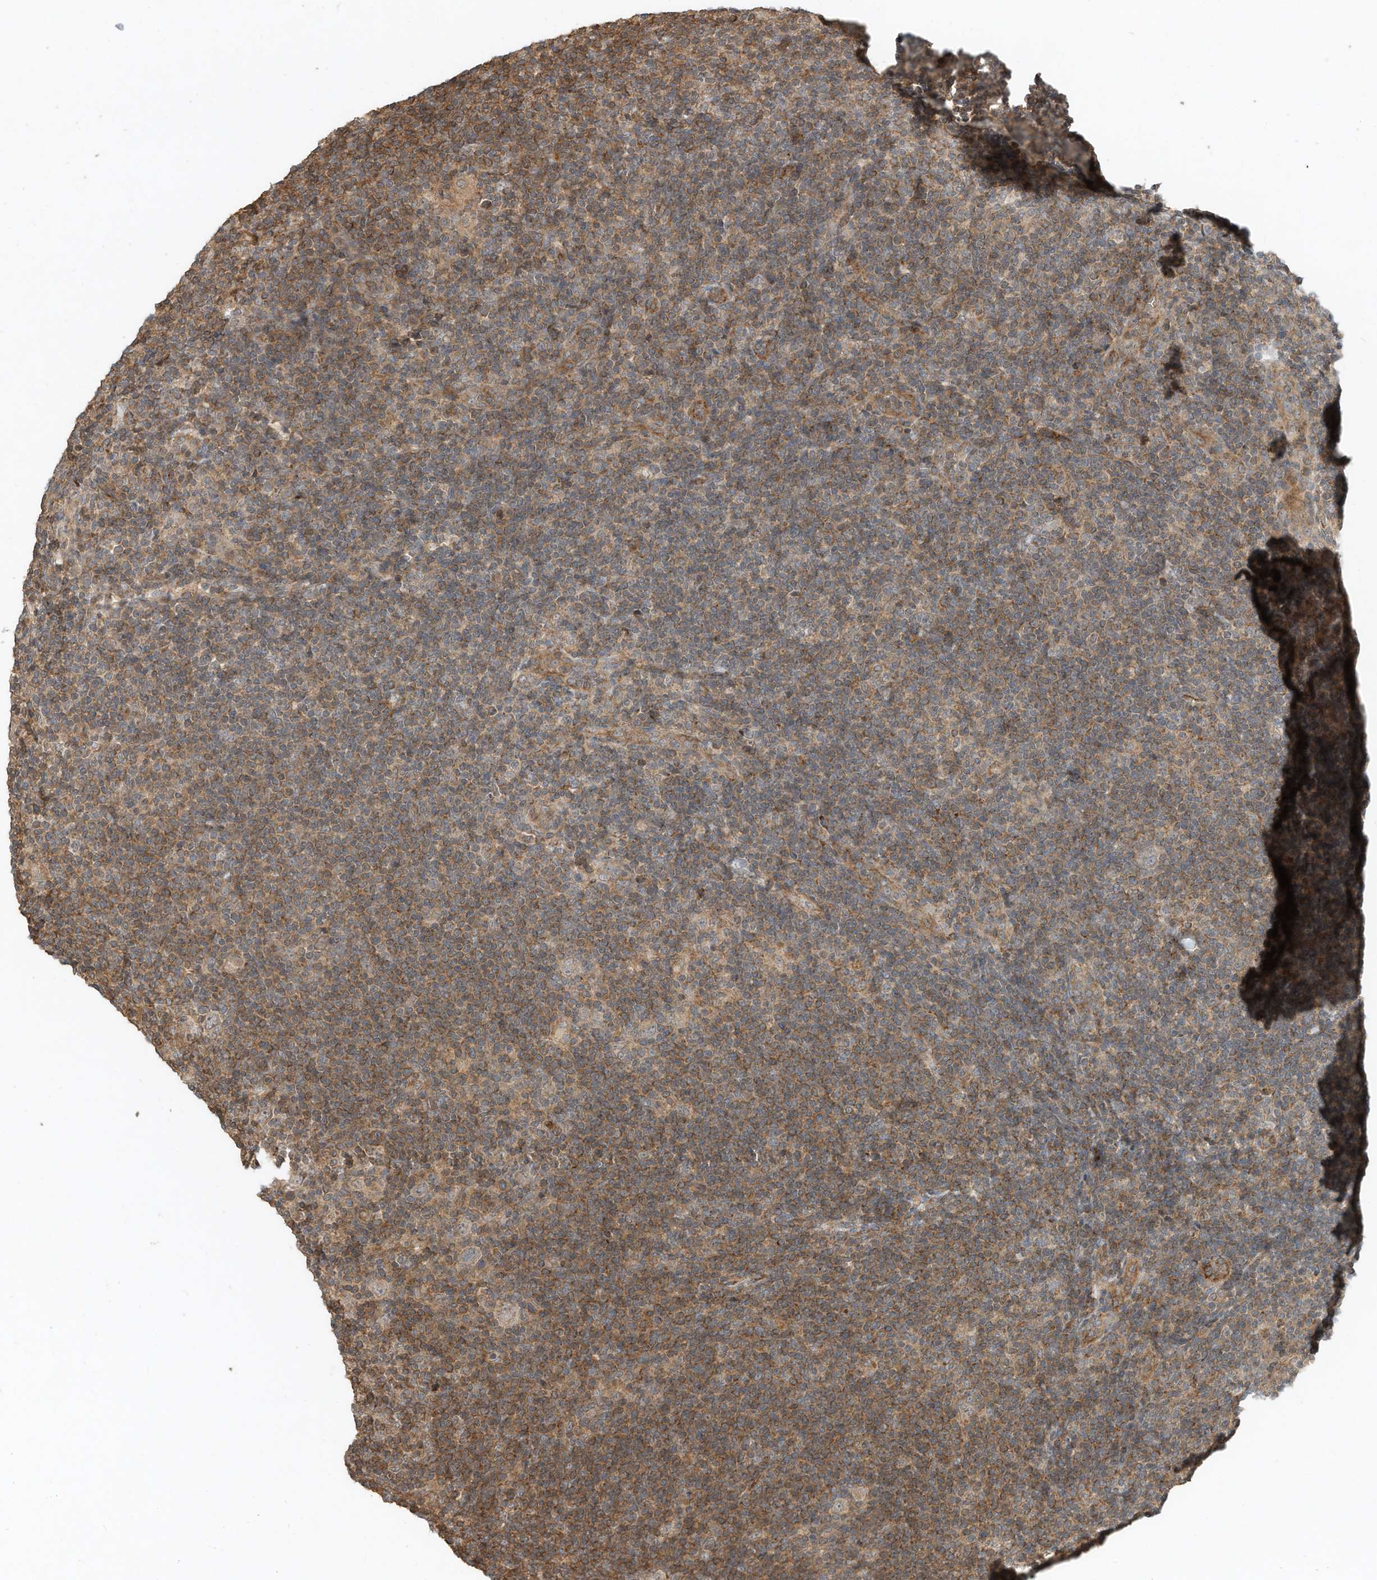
{"staining": {"intensity": "weak", "quantity": ">75%", "location": "cytoplasmic/membranous"}, "tissue": "lymphoma", "cell_type": "Tumor cells", "image_type": "cancer", "snomed": [{"axis": "morphology", "description": "Hodgkin's disease, NOS"}, {"axis": "topography", "description": "Lymph node"}], "caption": "IHC histopathology image of neoplastic tissue: human Hodgkin's disease stained using IHC shows low levels of weak protein expression localized specifically in the cytoplasmic/membranous of tumor cells, appearing as a cytoplasmic/membranous brown color.", "gene": "CPAMD8", "patient": {"sex": "female", "age": 57}}